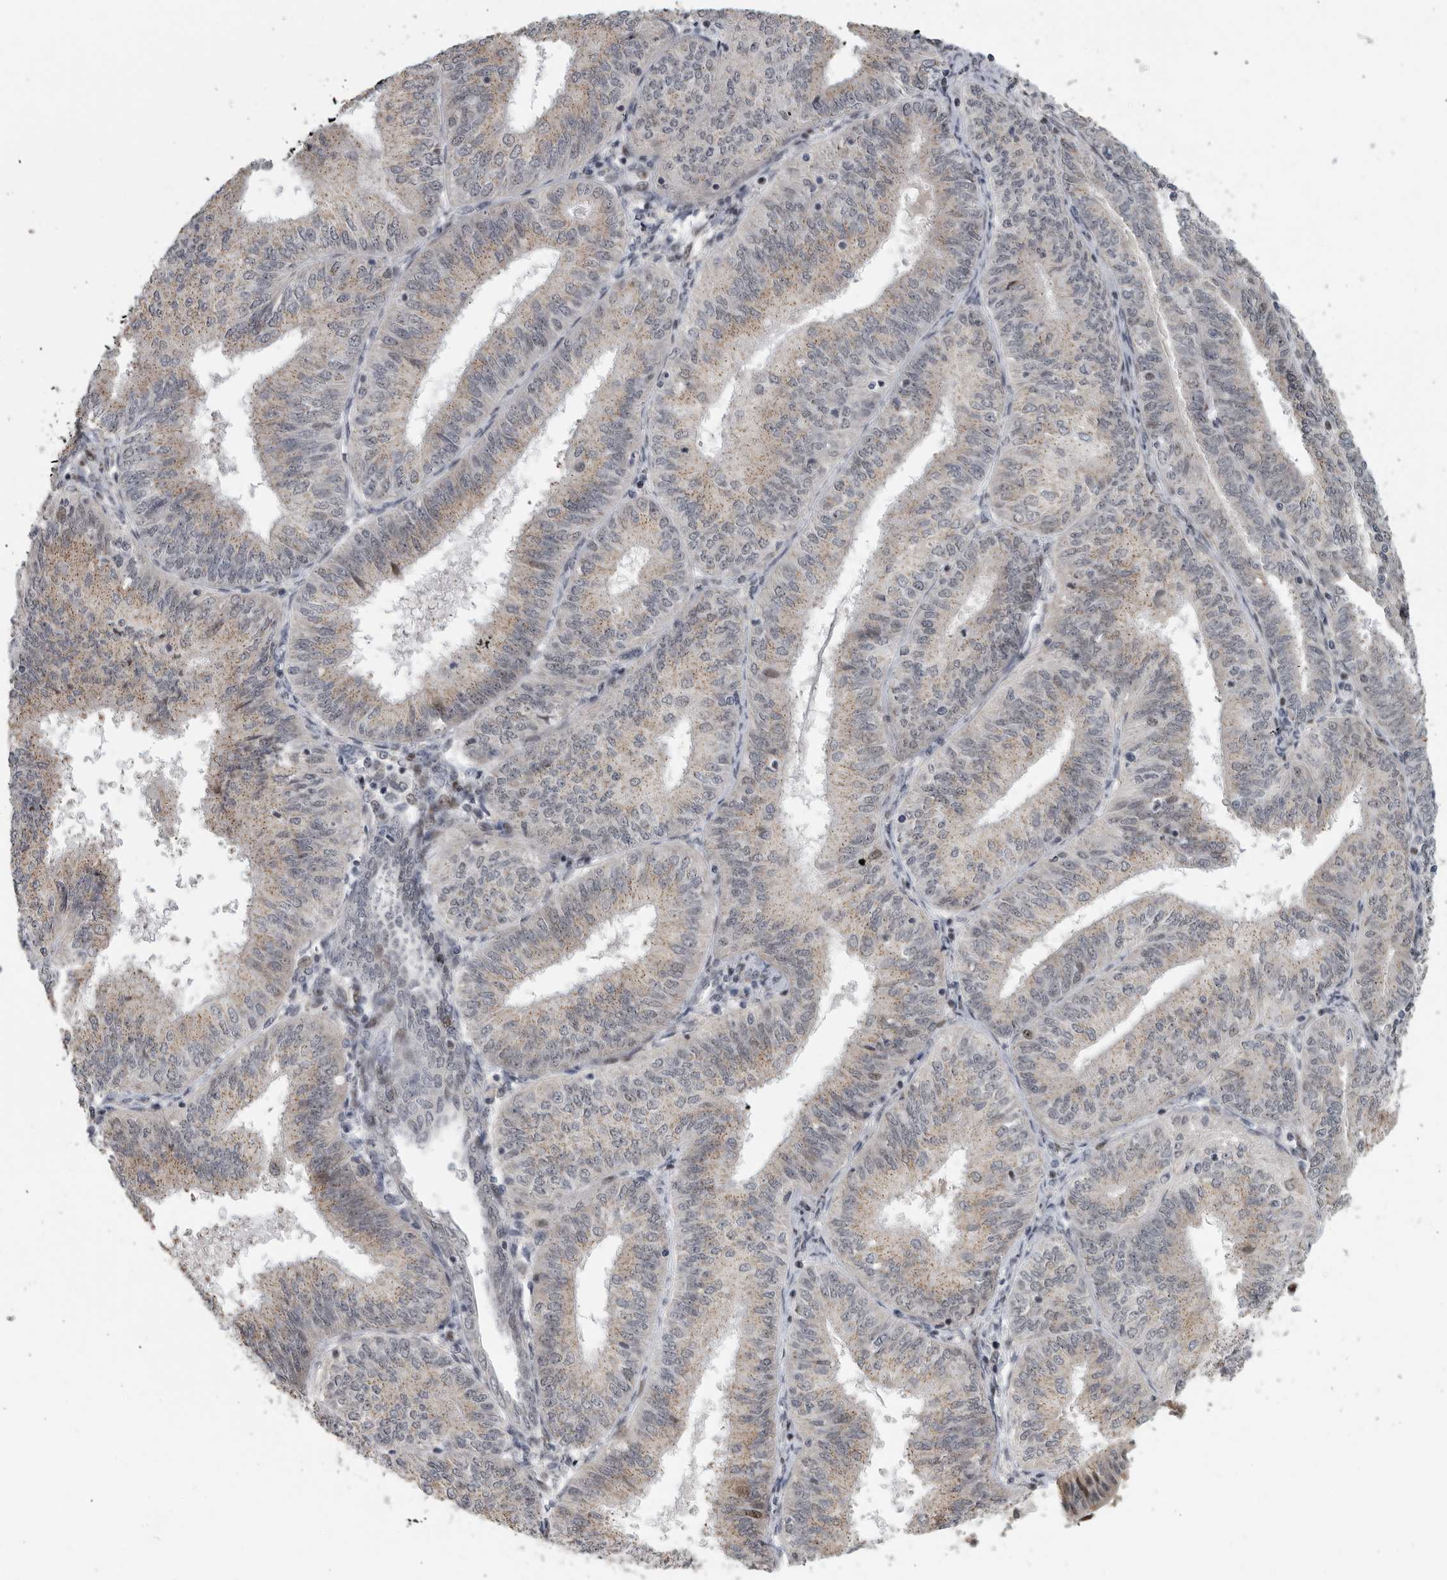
{"staining": {"intensity": "weak", "quantity": "25%-75%", "location": "cytoplasmic/membranous"}, "tissue": "endometrial cancer", "cell_type": "Tumor cells", "image_type": "cancer", "snomed": [{"axis": "morphology", "description": "Adenocarcinoma, NOS"}, {"axis": "topography", "description": "Endometrium"}], "caption": "Protein expression by IHC exhibits weak cytoplasmic/membranous positivity in about 25%-75% of tumor cells in endometrial cancer (adenocarcinoma).", "gene": "PCMTD1", "patient": {"sex": "female", "age": 58}}